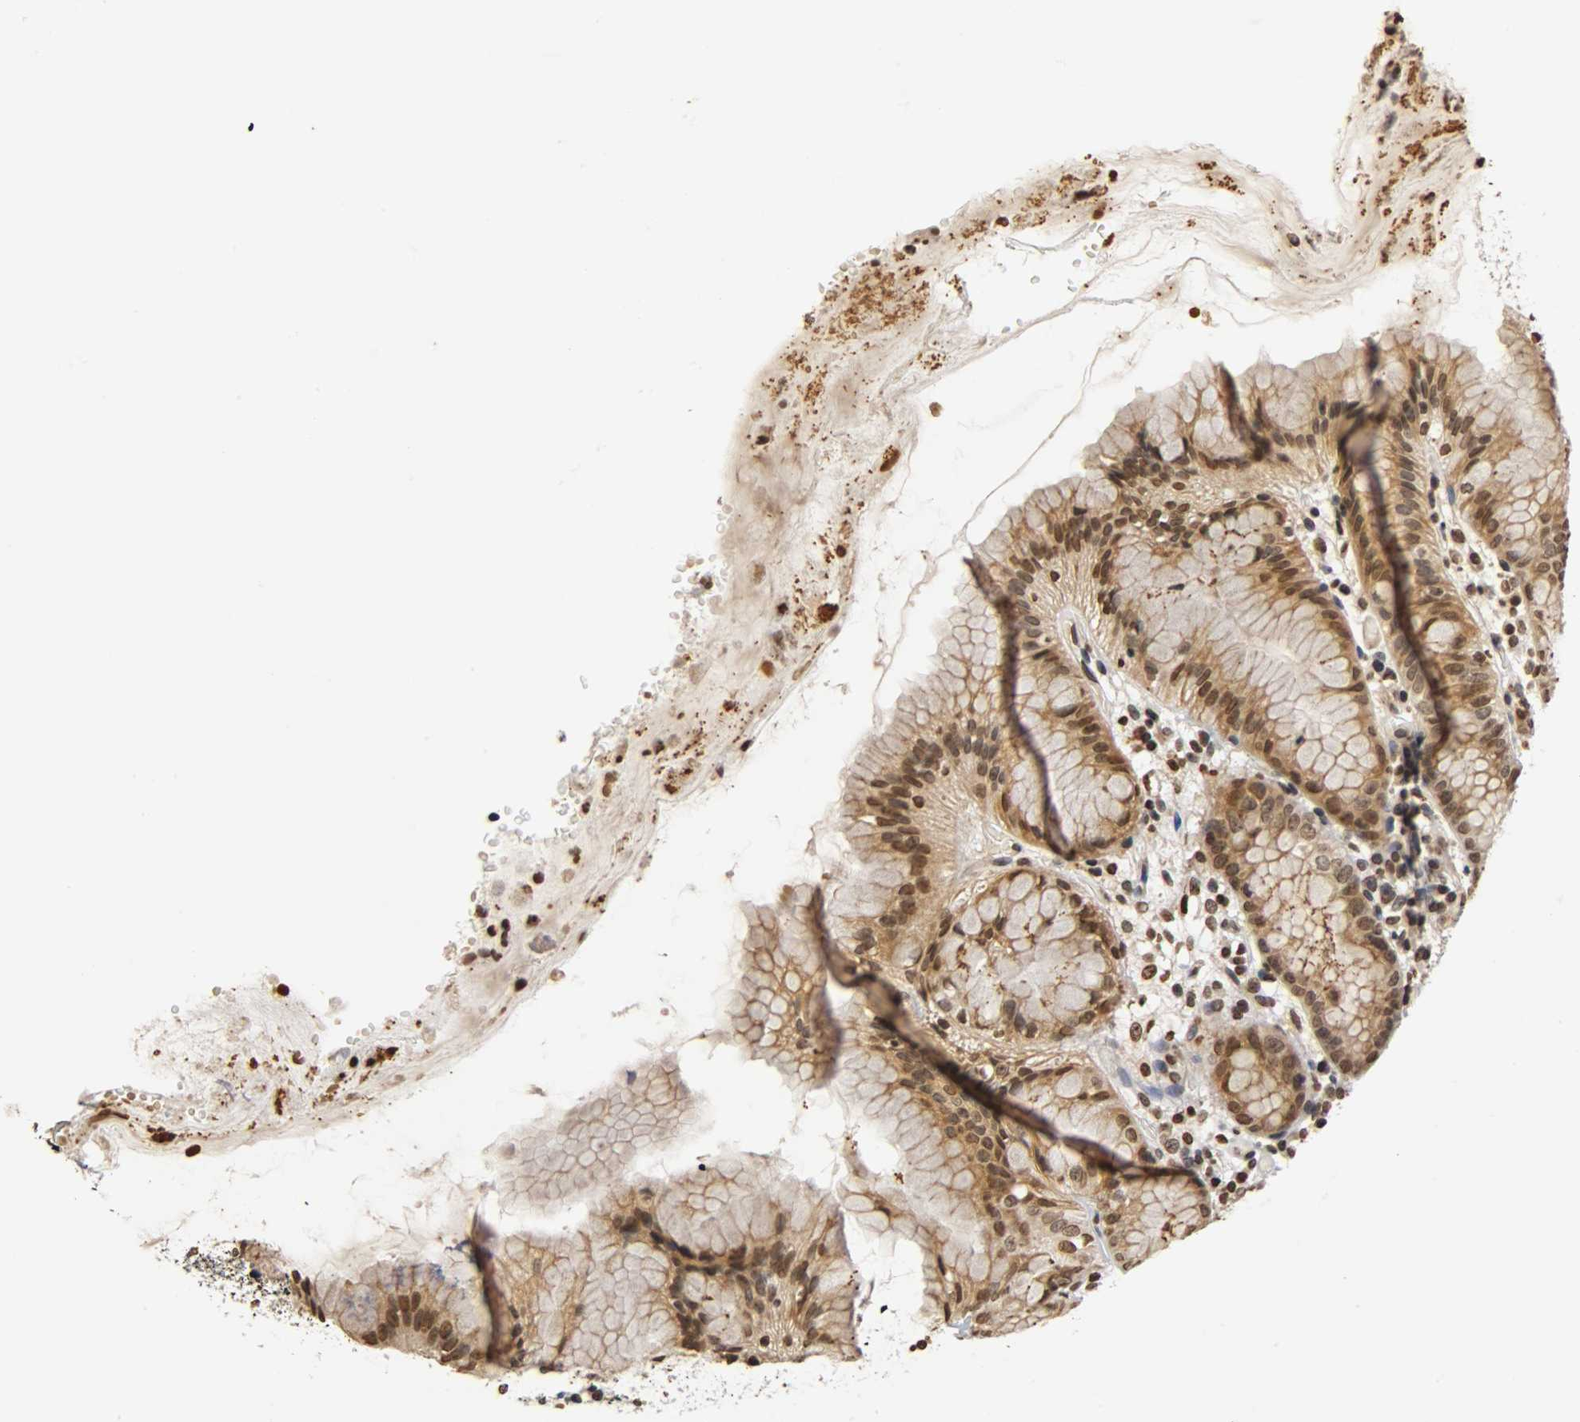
{"staining": {"intensity": "moderate", "quantity": "25%-75%", "location": "nuclear"}, "tissue": "stomach", "cell_type": "Glandular cells", "image_type": "normal", "snomed": [{"axis": "morphology", "description": "Normal tissue, NOS"}, {"axis": "topography", "description": "Stomach"}, {"axis": "topography", "description": "Stomach, lower"}], "caption": "Immunohistochemical staining of unremarkable human stomach reveals moderate nuclear protein staining in approximately 25%-75% of glandular cells. (DAB (3,3'-diaminobenzidine) = brown stain, brightfield microscopy at high magnification).", "gene": "ERCC2", "patient": {"sex": "female", "age": 75}}